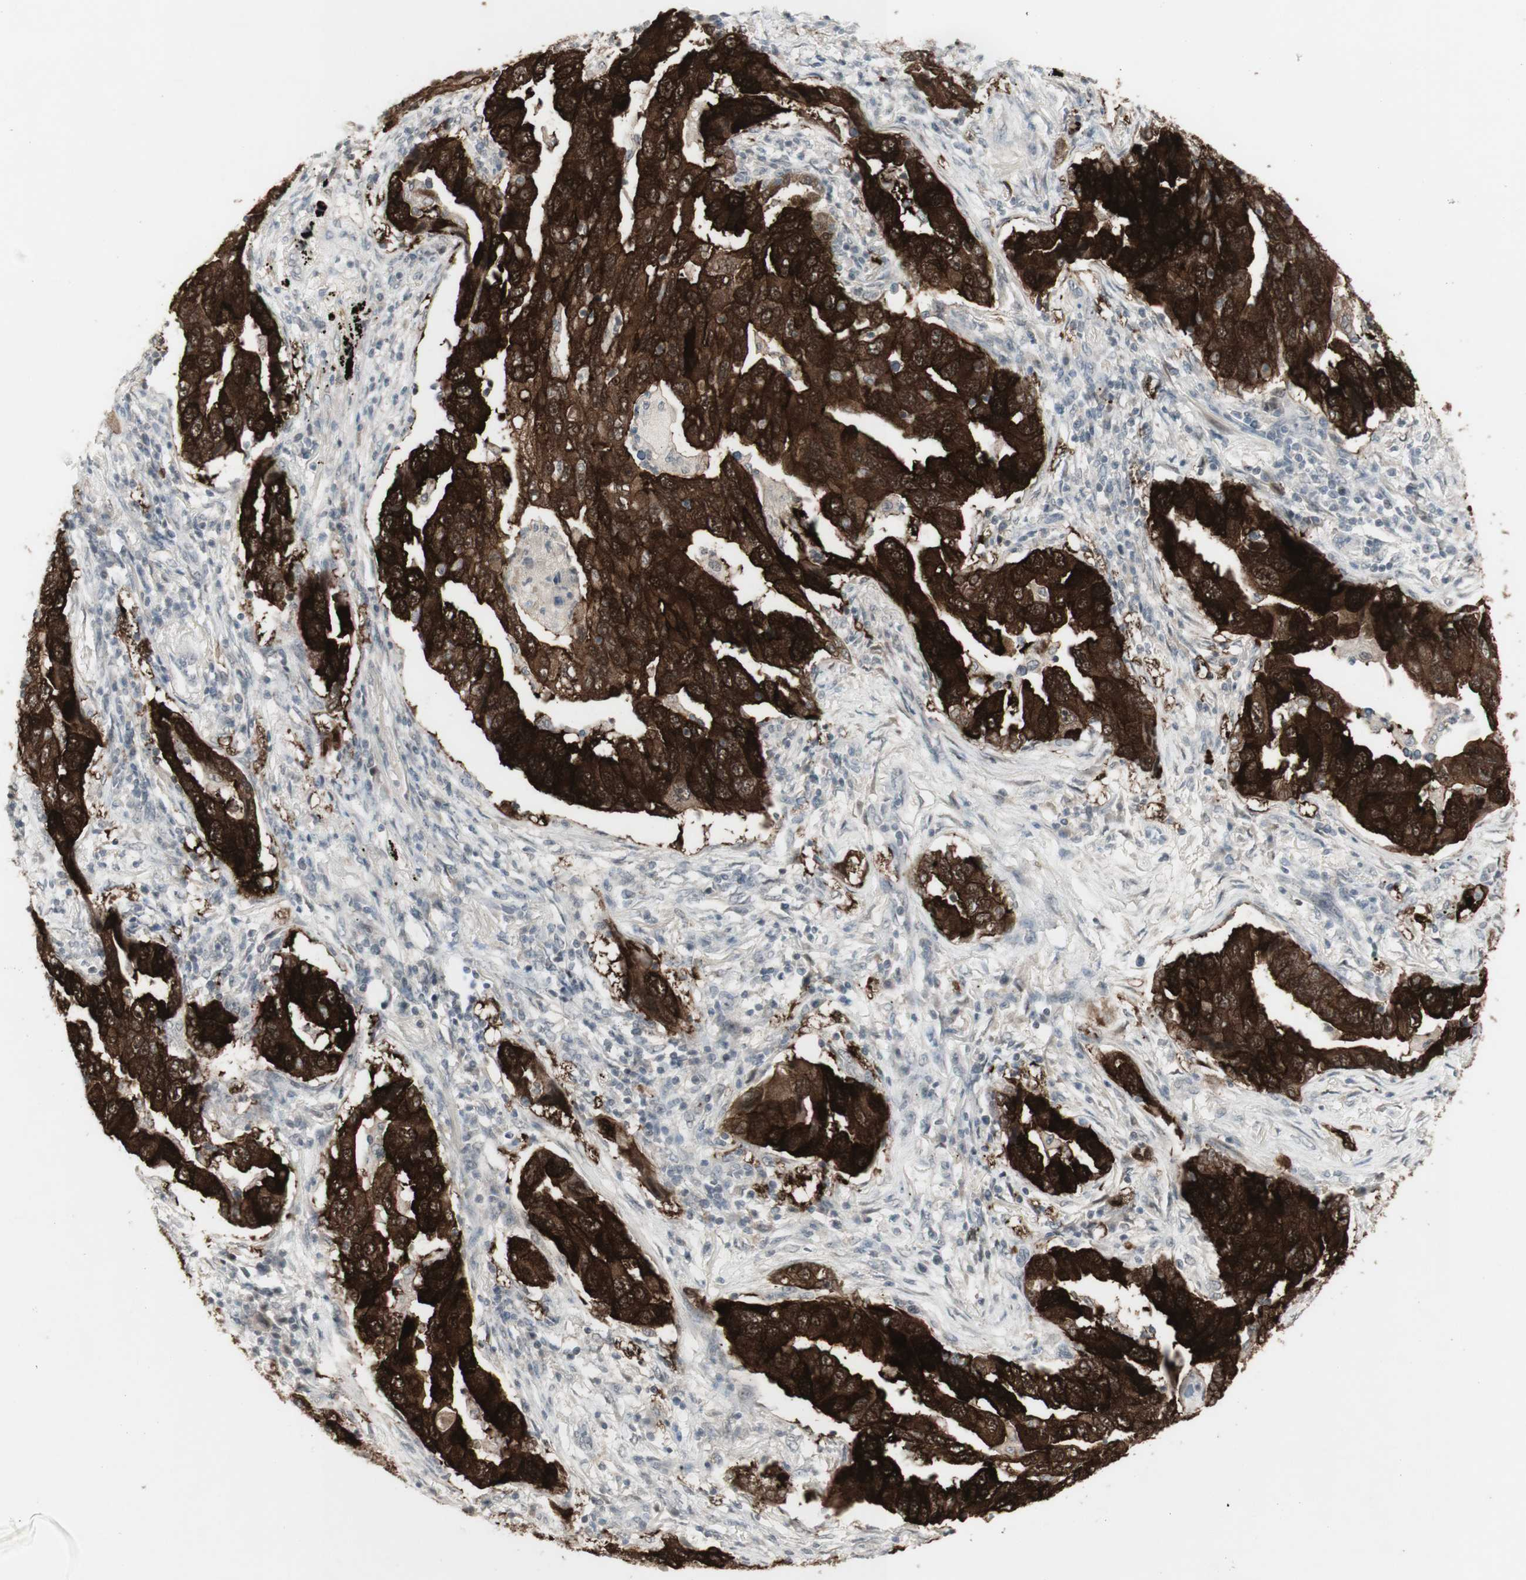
{"staining": {"intensity": "strong", "quantity": ">75%", "location": "cytoplasmic/membranous"}, "tissue": "lung cancer", "cell_type": "Tumor cells", "image_type": "cancer", "snomed": [{"axis": "morphology", "description": "Adenocarcinoma, NOS"}, {"axis": "topography", "description": "Lung"}], "caption": "Immunohistochemical staining of lung cancer (adenocarcinoma) reveals high levels of strong cytoplasmic/membranous positivity in about >75% of tumor cells. Nuclei are stained in blue.", "gene": "C1orf116", "patient": {"sex": "female", "age": 65}}